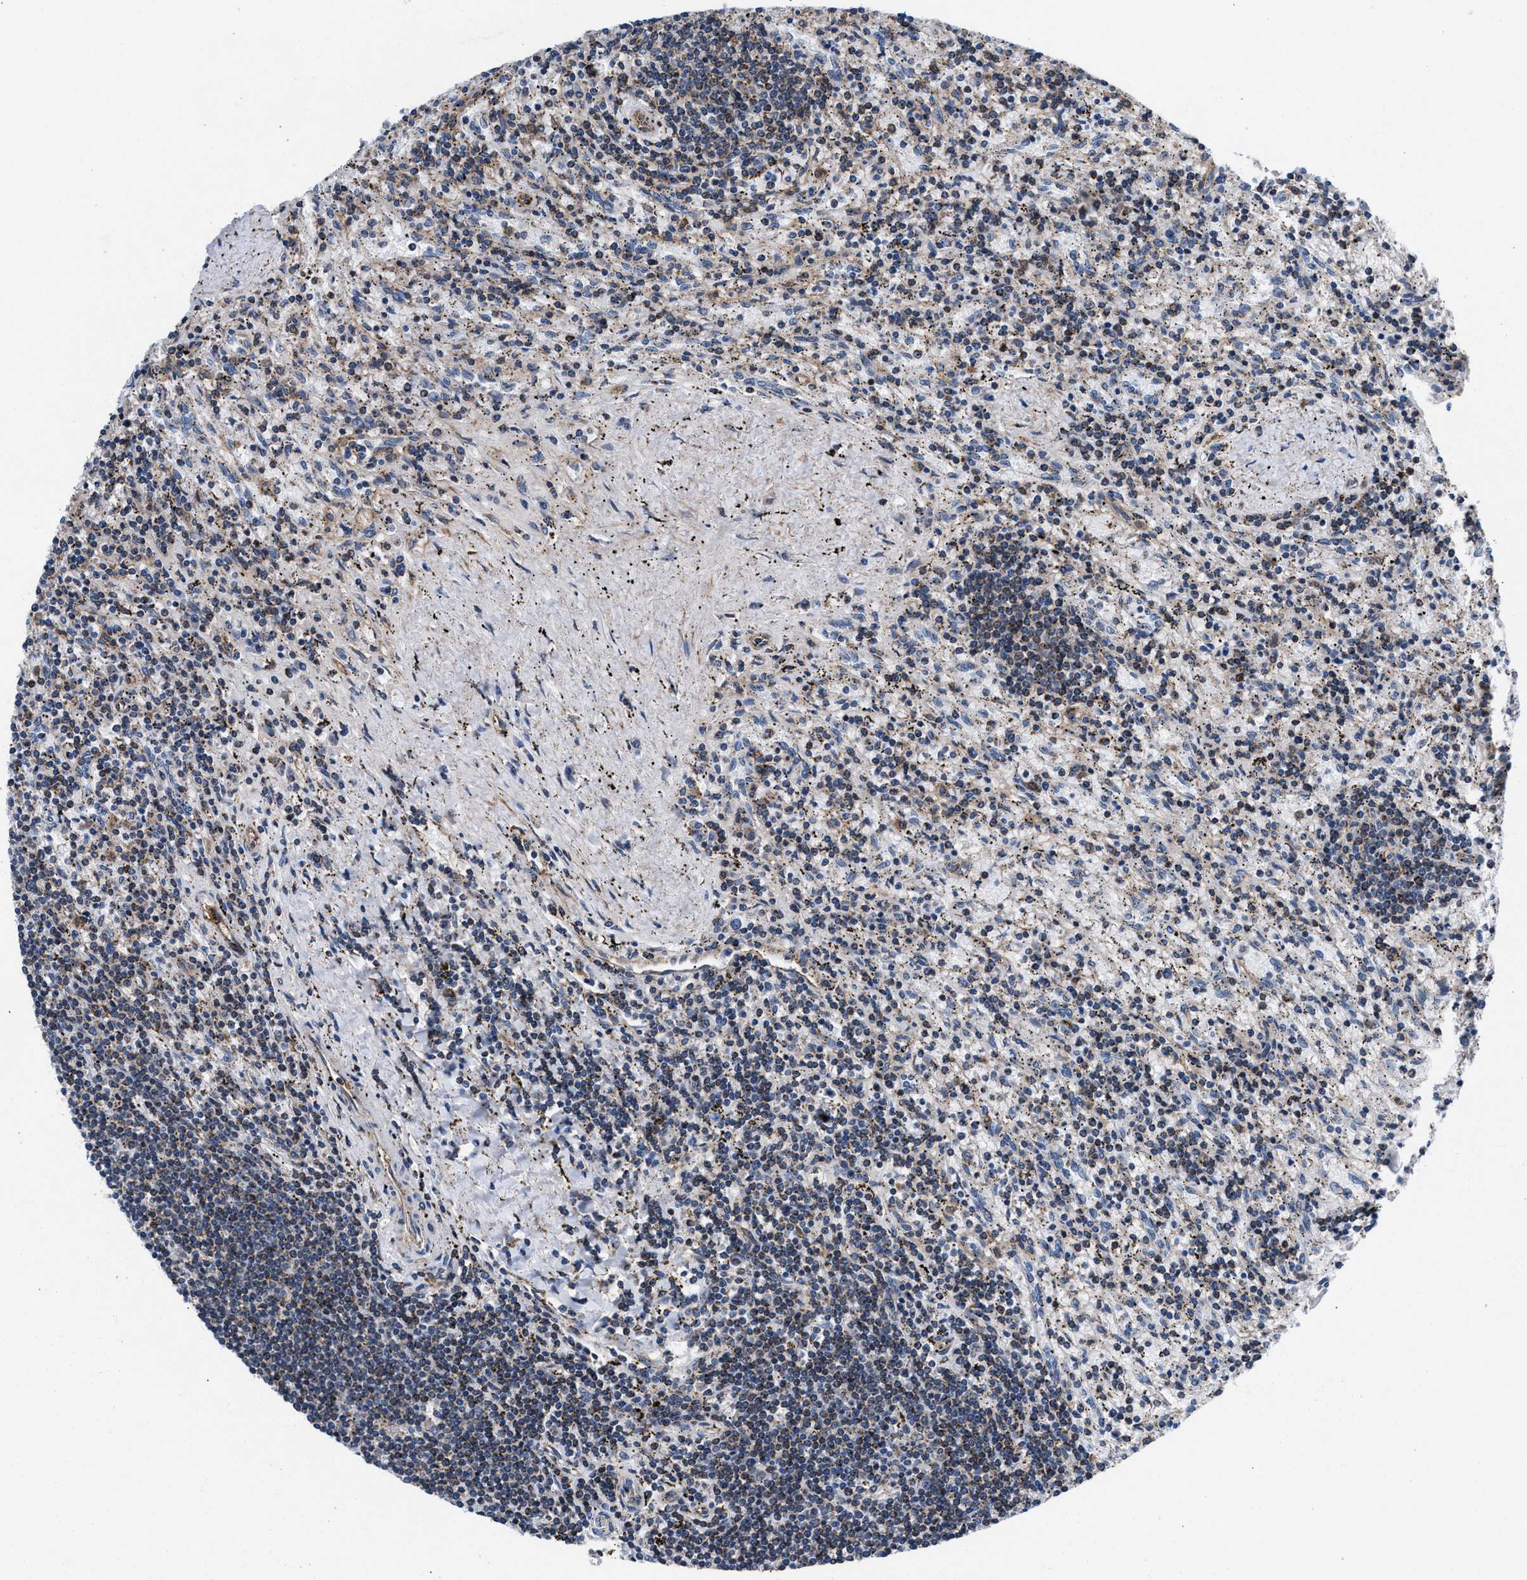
{"staining": {"intensity": "moderate", "quantity": "25%-75%", "location": "cytoplasmic/membranous"}, "tissue": "lymphoma", "cell_type": "Tumor cells", "image_type": "cancer", "snomed": [{"axis": "morphology", "description": "Malignant lymphoma, non-Hodgkin's type, Low grade"}, {"axis": "topography", "description": "Spleen"}], "caption": "Low-grade malignant lymphoma, non-Hodgkin's type stained with a brown dye demonstrates moderate cytoplasmic/membranous positive staining in approximately 25%-75% of tumor cells.", "gene": "NKTR", "patient": {"sex": "male", "age": 76}}